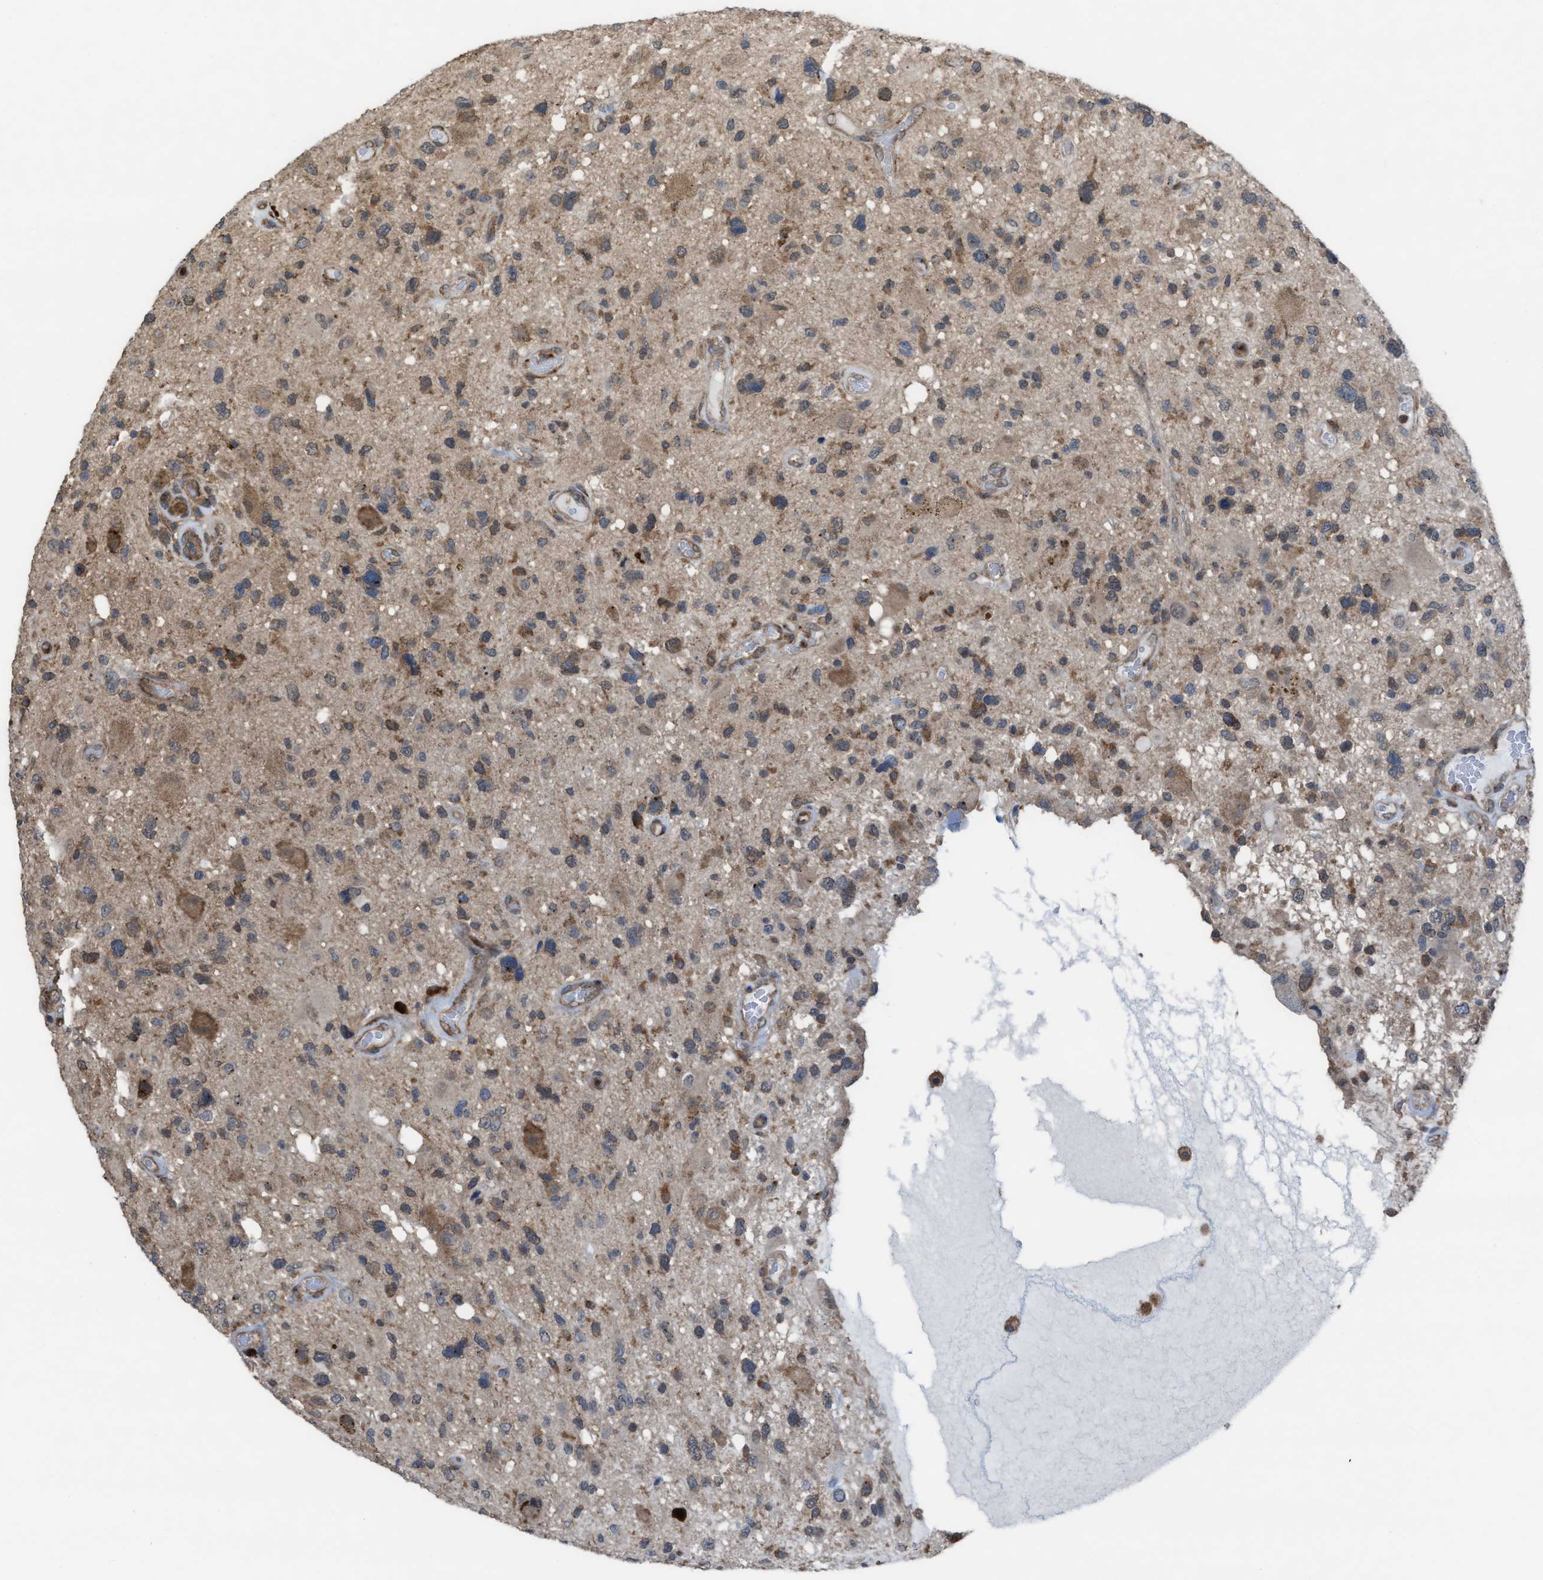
{"staining": {"intensity": "weak", "quantity": ">75%", "location": "cytoplasmic/membranous"}, "tissue": "glioma", "cell_type": "Tumor cells", "image_type": "cancer", "snomed": [{"axis": "morphology", "description": "Glioma, malignant, High grade"}, {"axis": "topography", "description": "Brain"}], "caption": "Immunohistochemical staining of human glioma displays low levels of weak cytoplasmic/membranous staining in about >75% of tumor cells. (DAB IHC with brightfield microscopy, high magnification).", "gene": "PLAA", "patient": {"sex": "male", "age": 33}}